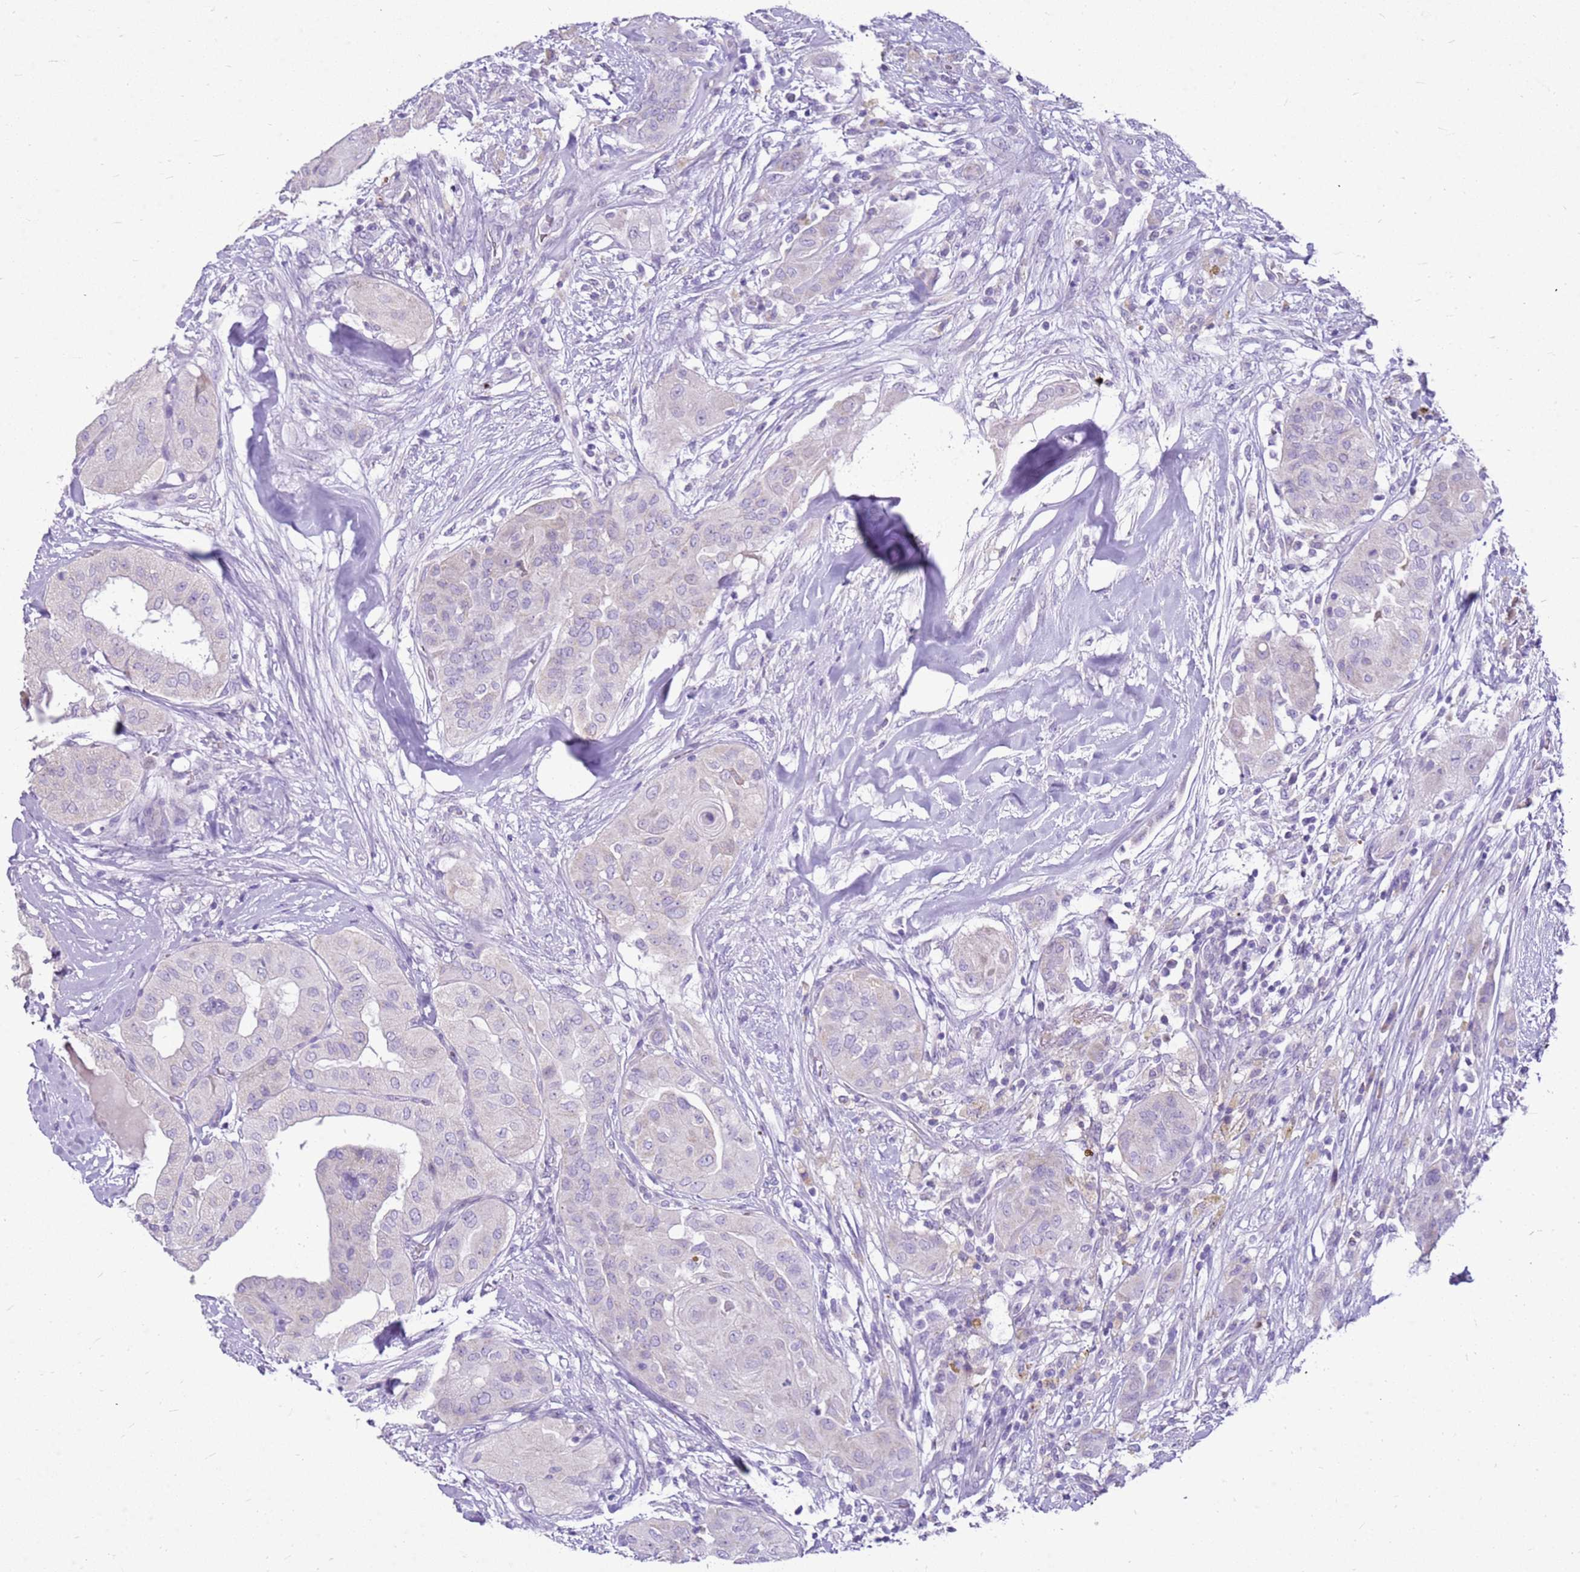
{"staining": {"intensity": "negative", "quantity": "none", "location": "none"}, "tissue": "thyroid cancer", "cell_type": "Tumor cells", "image_type": "cancer", "snomed": [{"axis": "morphology", "description": "Papillary adenocarcinoma, NOS"}, {"axis": "topography", "description": "Thyroid gland"}], "caption": "An image of thyroid cancer (papillary adenocarcinoma) stained for a protein reveals no brown staining in tumor cells.", "gene": "FABP2", "patient": {"sex": "female", "age": 59}}